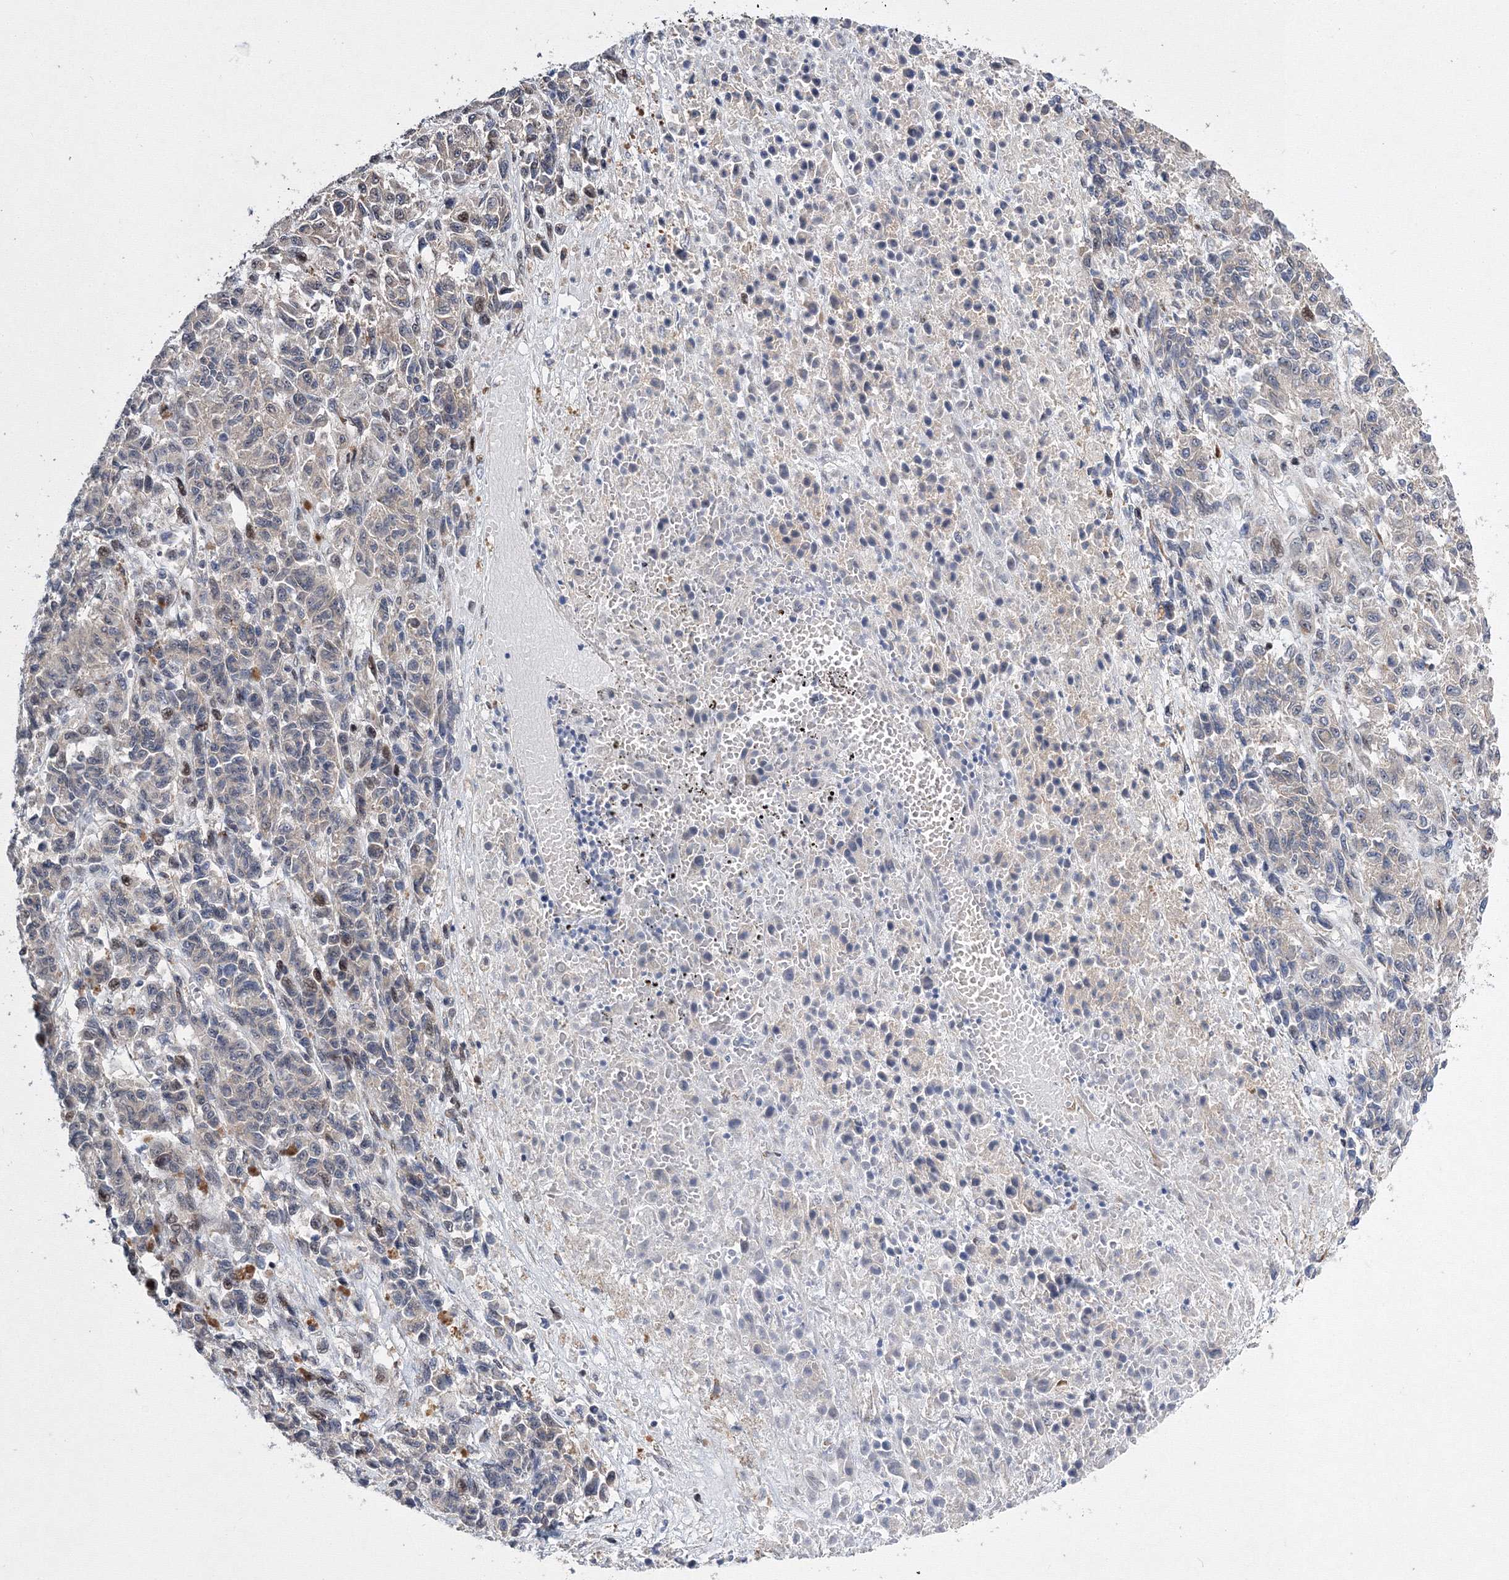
{"staining": {"intensity": "weak", "quantity": "<25%", "location": "nuclear"}, "tissue": "melanoma", "cell_type": "Tumor cells", "image_type": "cancer", "snomed": [{"axis": "morphology", "description": "Malignant melanoma, Metastatic site"}, {"axis": "topography", "description": "Lung"}], "caption": "Image shows no protein expression in tumor cells of melanoma tissue.", "gene": "GPN1", "patient": {"sex": "male", "age": 64}}